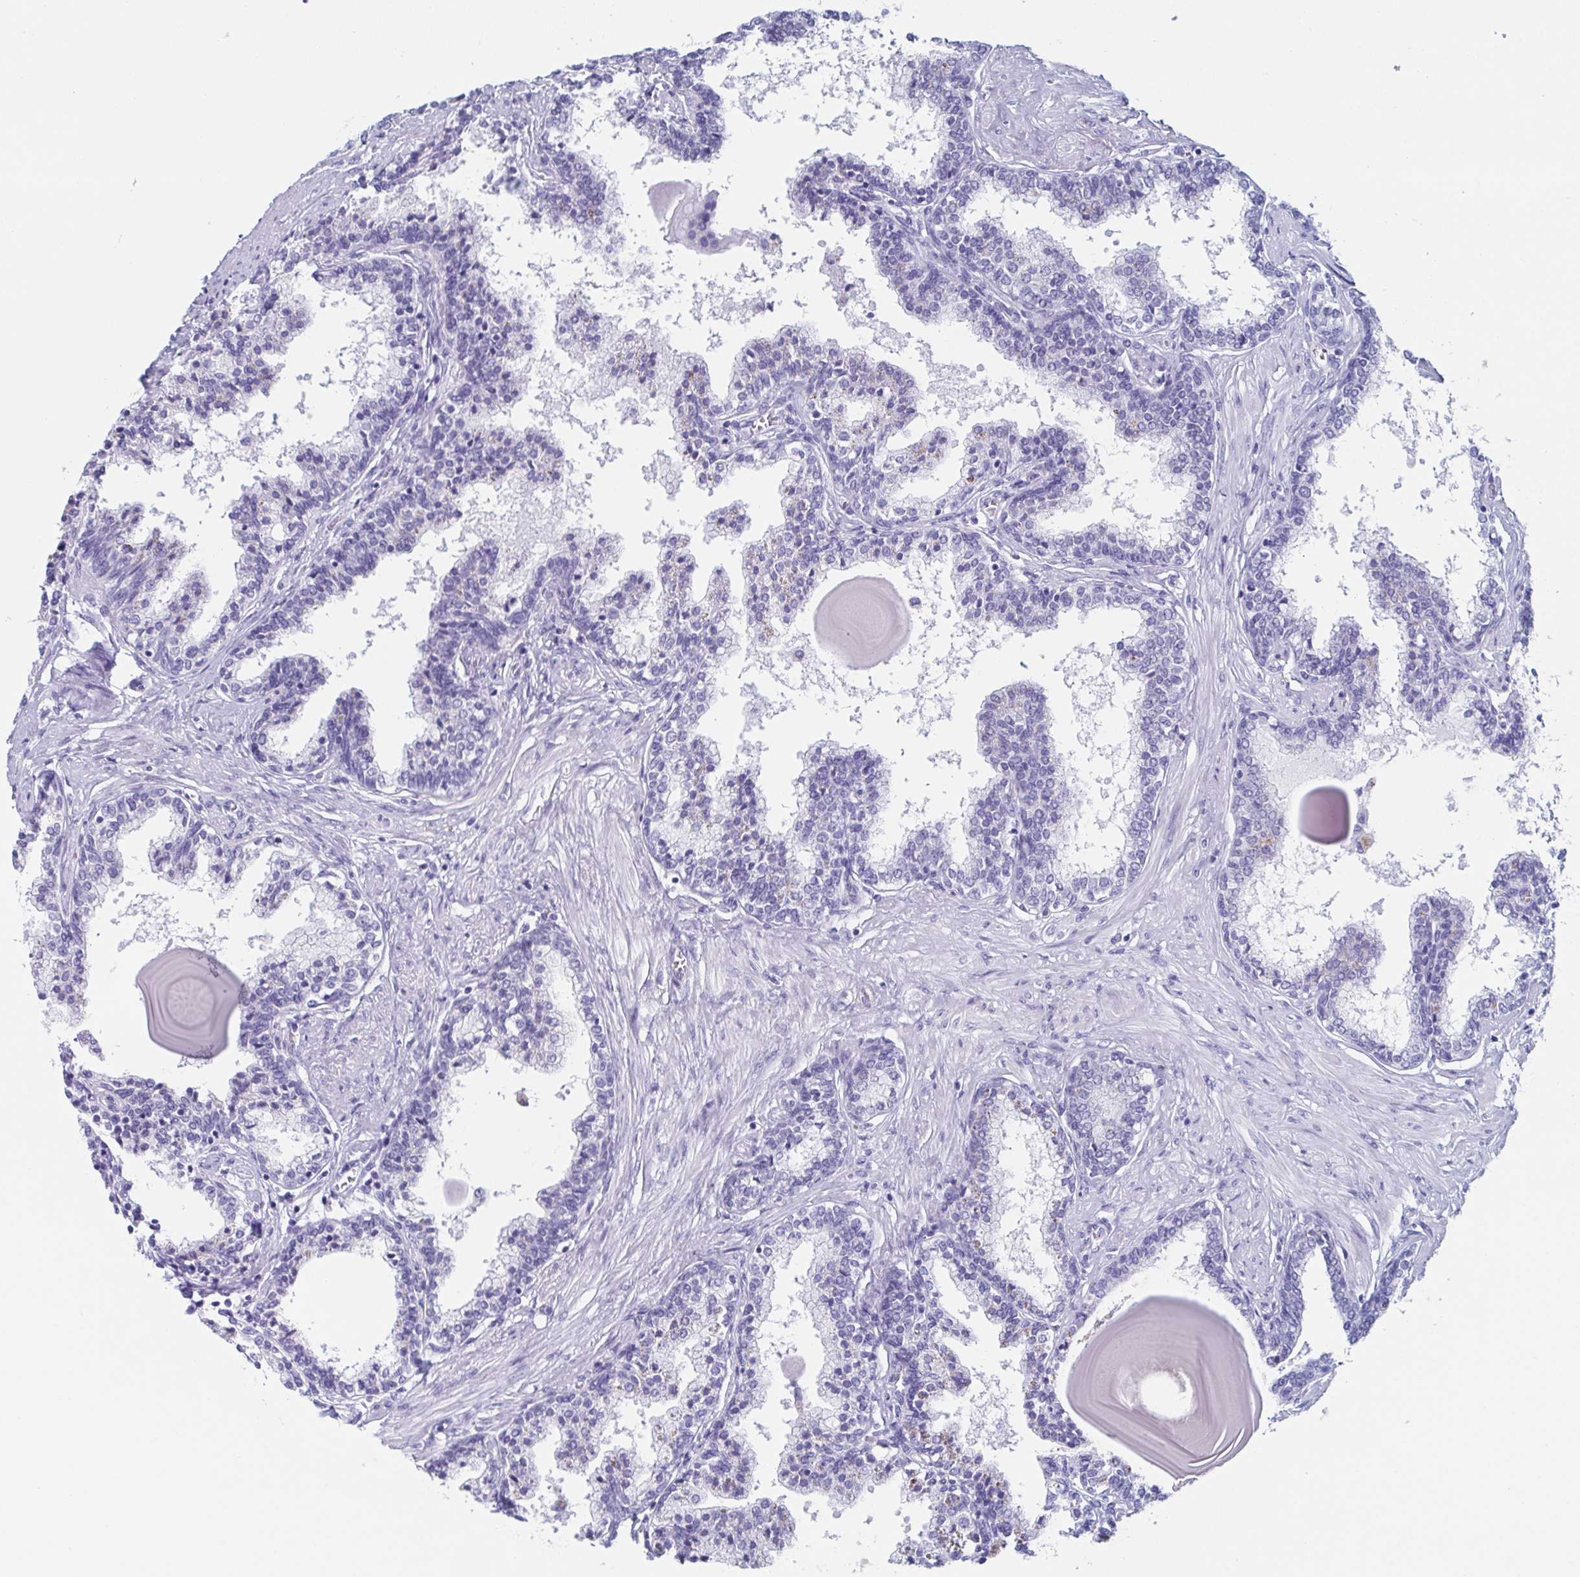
{"staining": {"intensity": "negative", "quantity": "none", "location": "none"}, "tissue": "prostate", "cell_type": "Glandular cells", "image_type": "normal", "snomed": [{"axis": "morphology", "description": "Normal tissue, NOS"}, {"axis": "topography", "description": "Prostate"}], "caption": "Protein analysis of unremarkable prostate reveals no significant expression in glandular cells.", "gene": "LYRM2", "patient": {"sex": "male", "age": 55}}